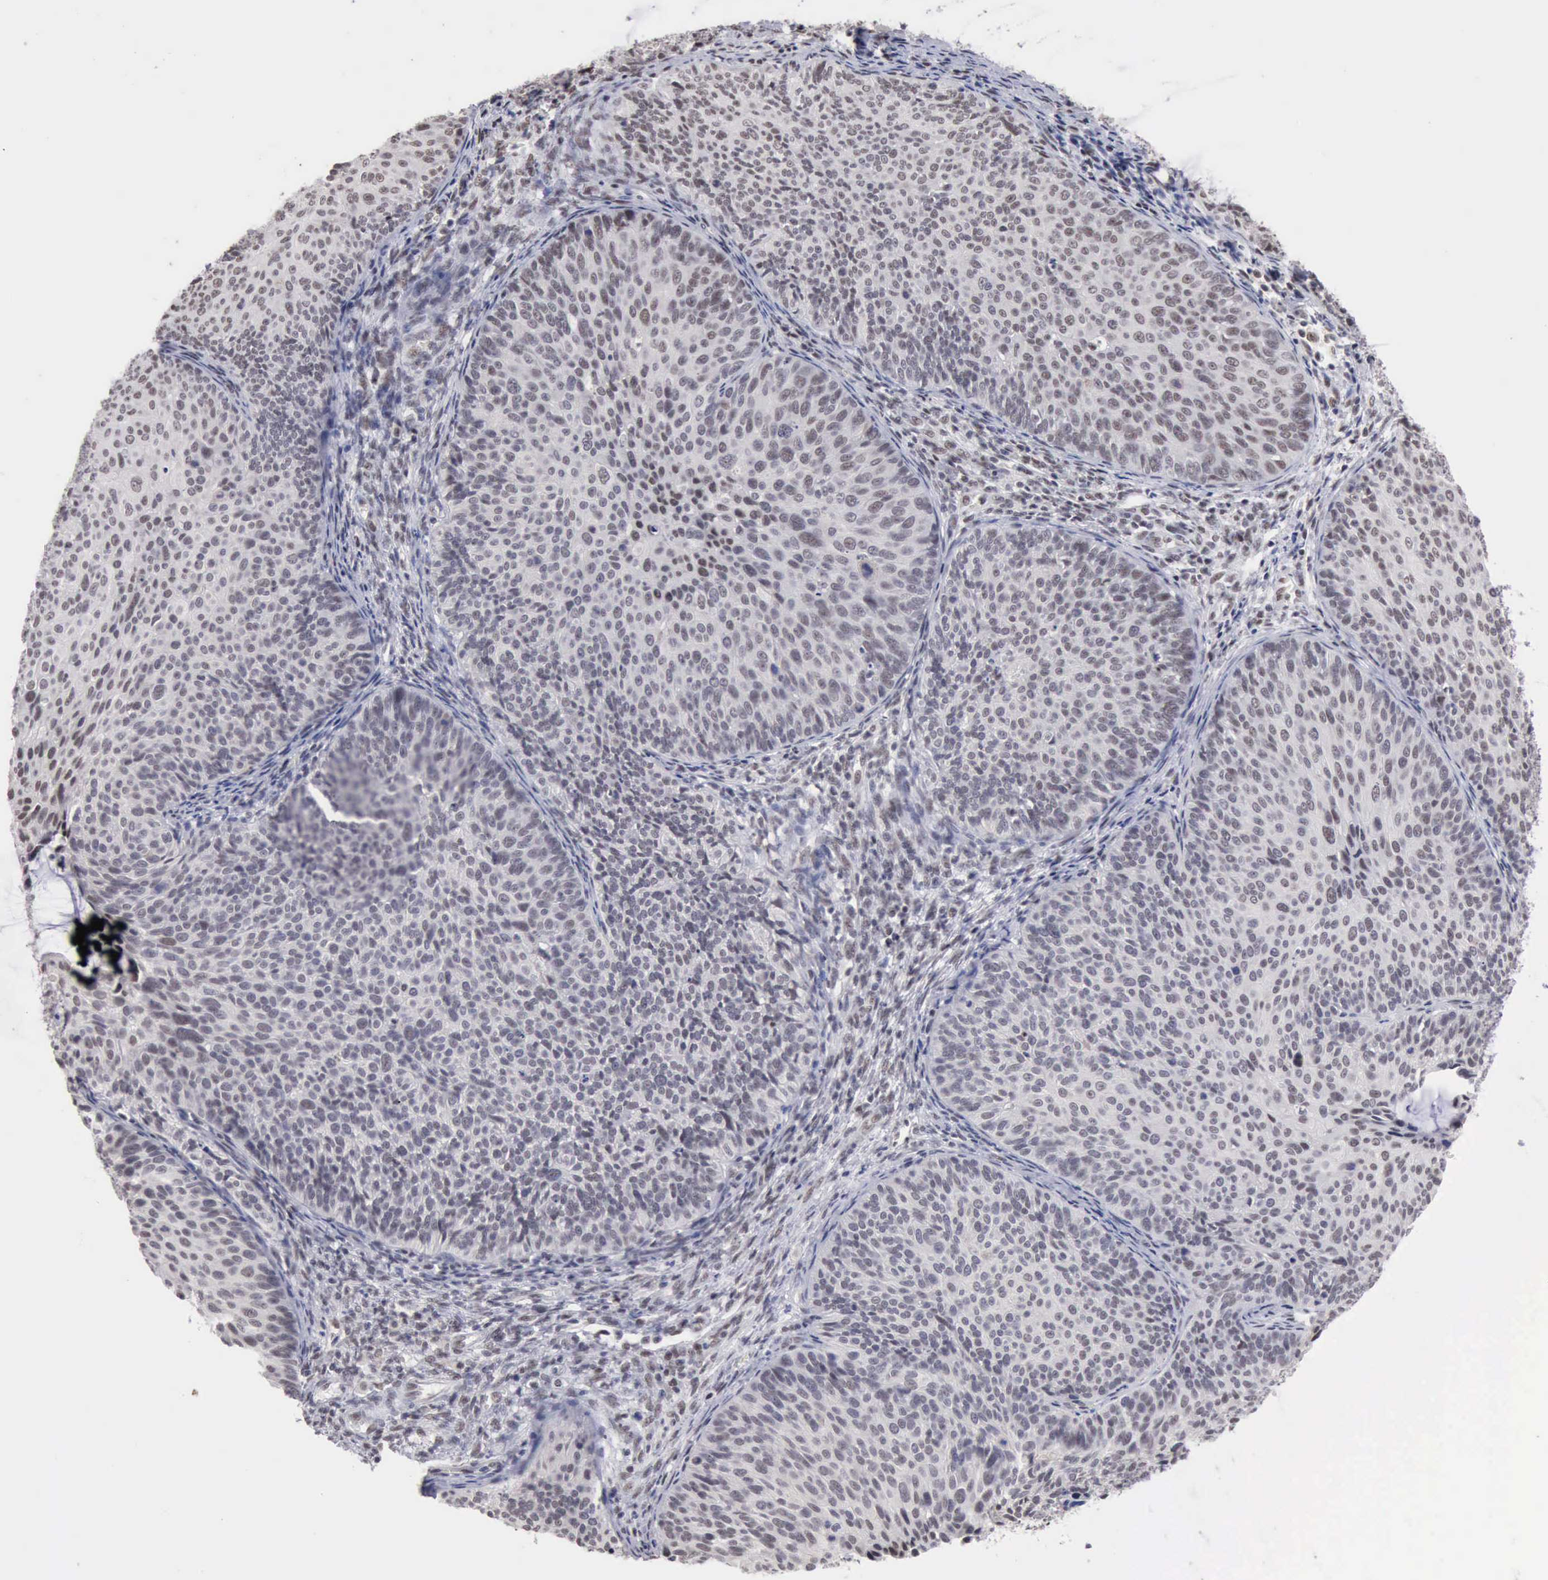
{"staining": {"intensity": "weak", "quantity": "<25%", "location": "nuclear"}, "tissue": "cervical cancer", "cell_type": "Tumor cells", "image_type": "cancer", "snomed": [{"axis": "morphology", "description": "Squamous cell carcinoma, NOS"}, {"axis": "topography", "description": "Cervix"}], "caption": "This is an immunohistochemistry histopathology image of squamous cell carcinoma (cervical). There is no staining in tumor cells.", "gene": "TAF1", "patient": {"sex": "female", "age": 36}}